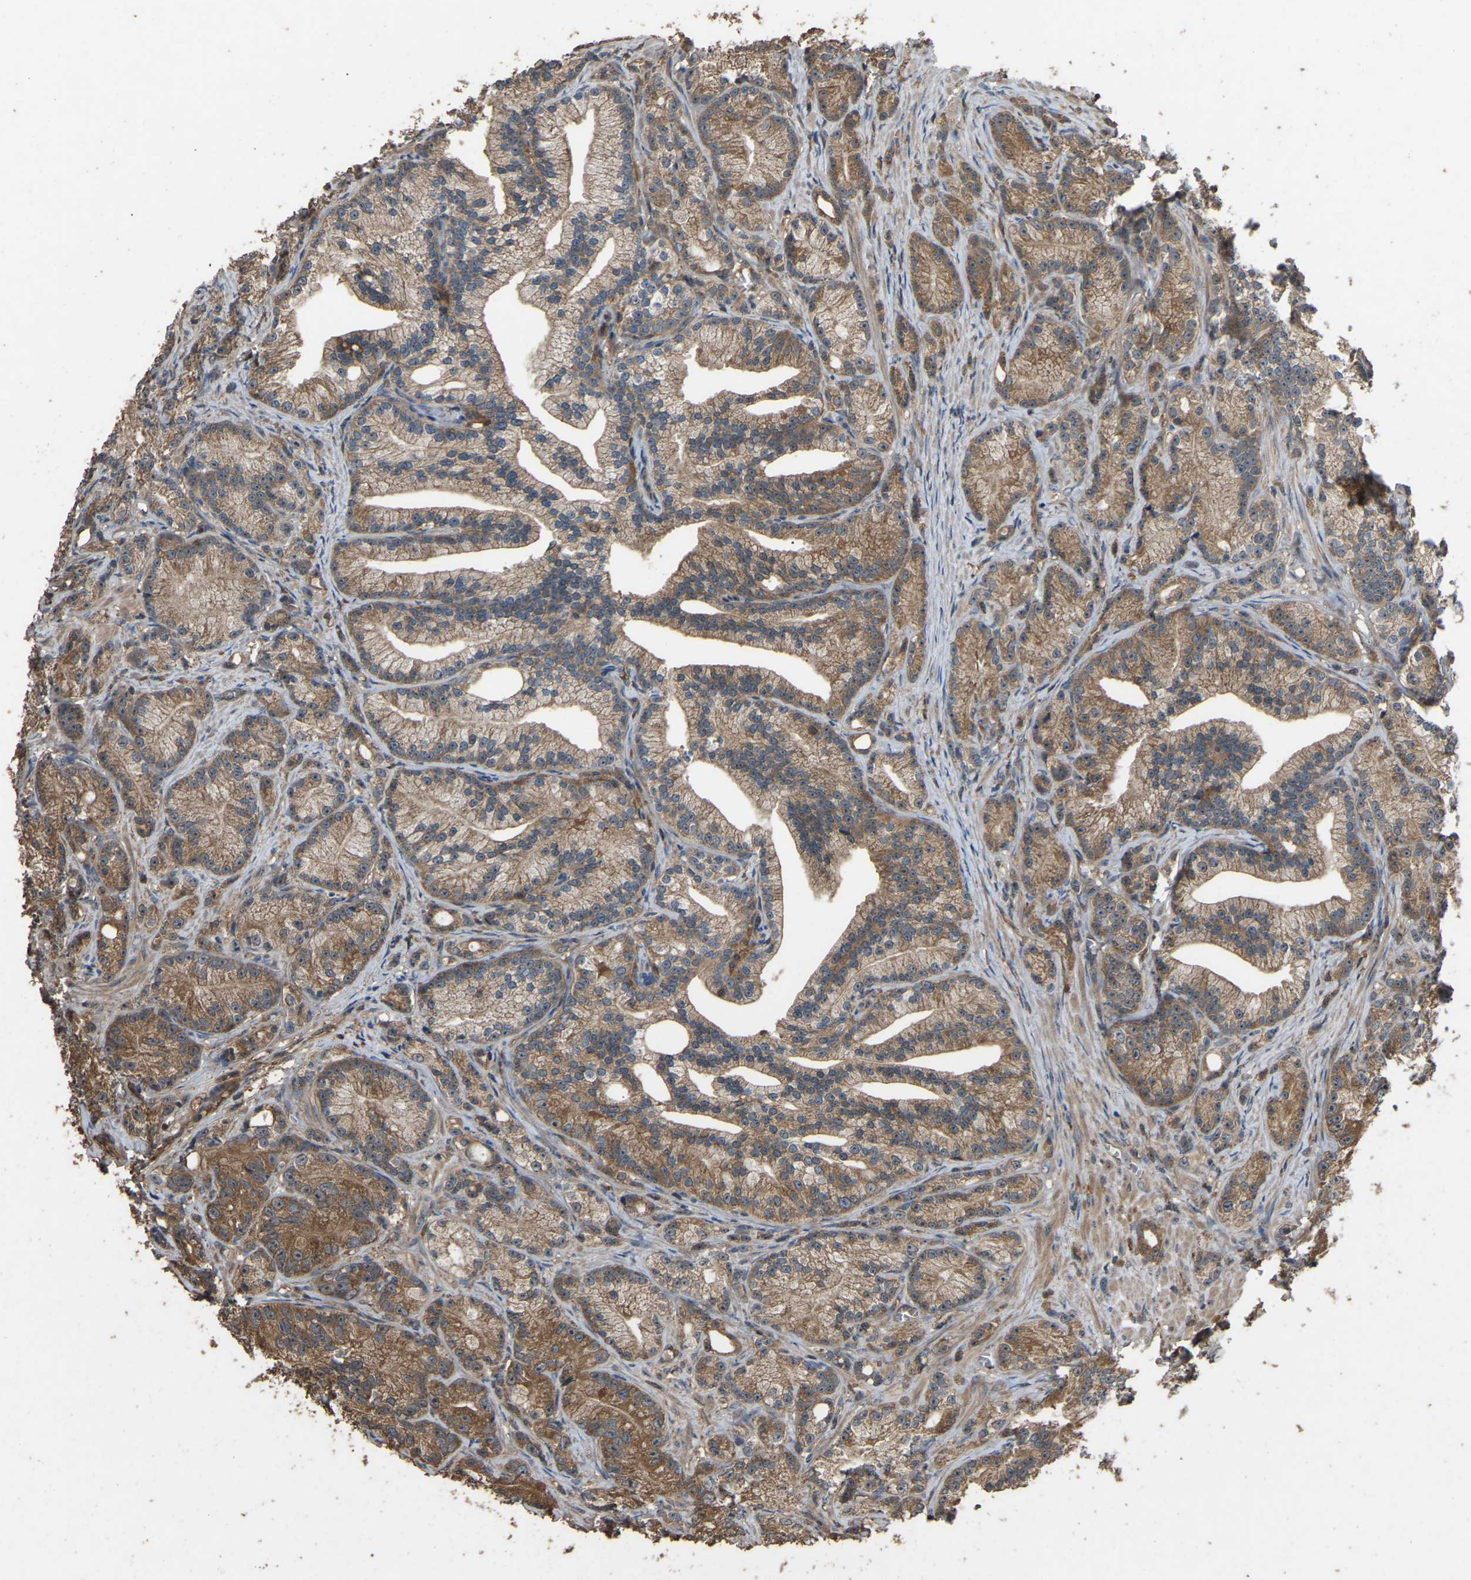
{"staining": {"intensity": "moderate", "quantity": ">75%", "location": "cytoplasmic/membranous"}, "tissue": "prostate cancer", "cell_type": "Tumor cells", "image_type": "cancer", "snomed": [{"axis": "morphology", "description": "Adenocarcinoma, Low grade"}, {"axis": "topography", "description": "Prostate"}], "caption": "A photomicrograph of prostate adenocarcinoma (low-grade) stained for a protein demonstrates moderate cytoplasmic/membranous brown staining in tumor cells. Immunohistochemistry stains the protein in brown and the nuclei are stained blue.", "gene": "FHIT", "patient": {"sex": "male", "age": 89}}